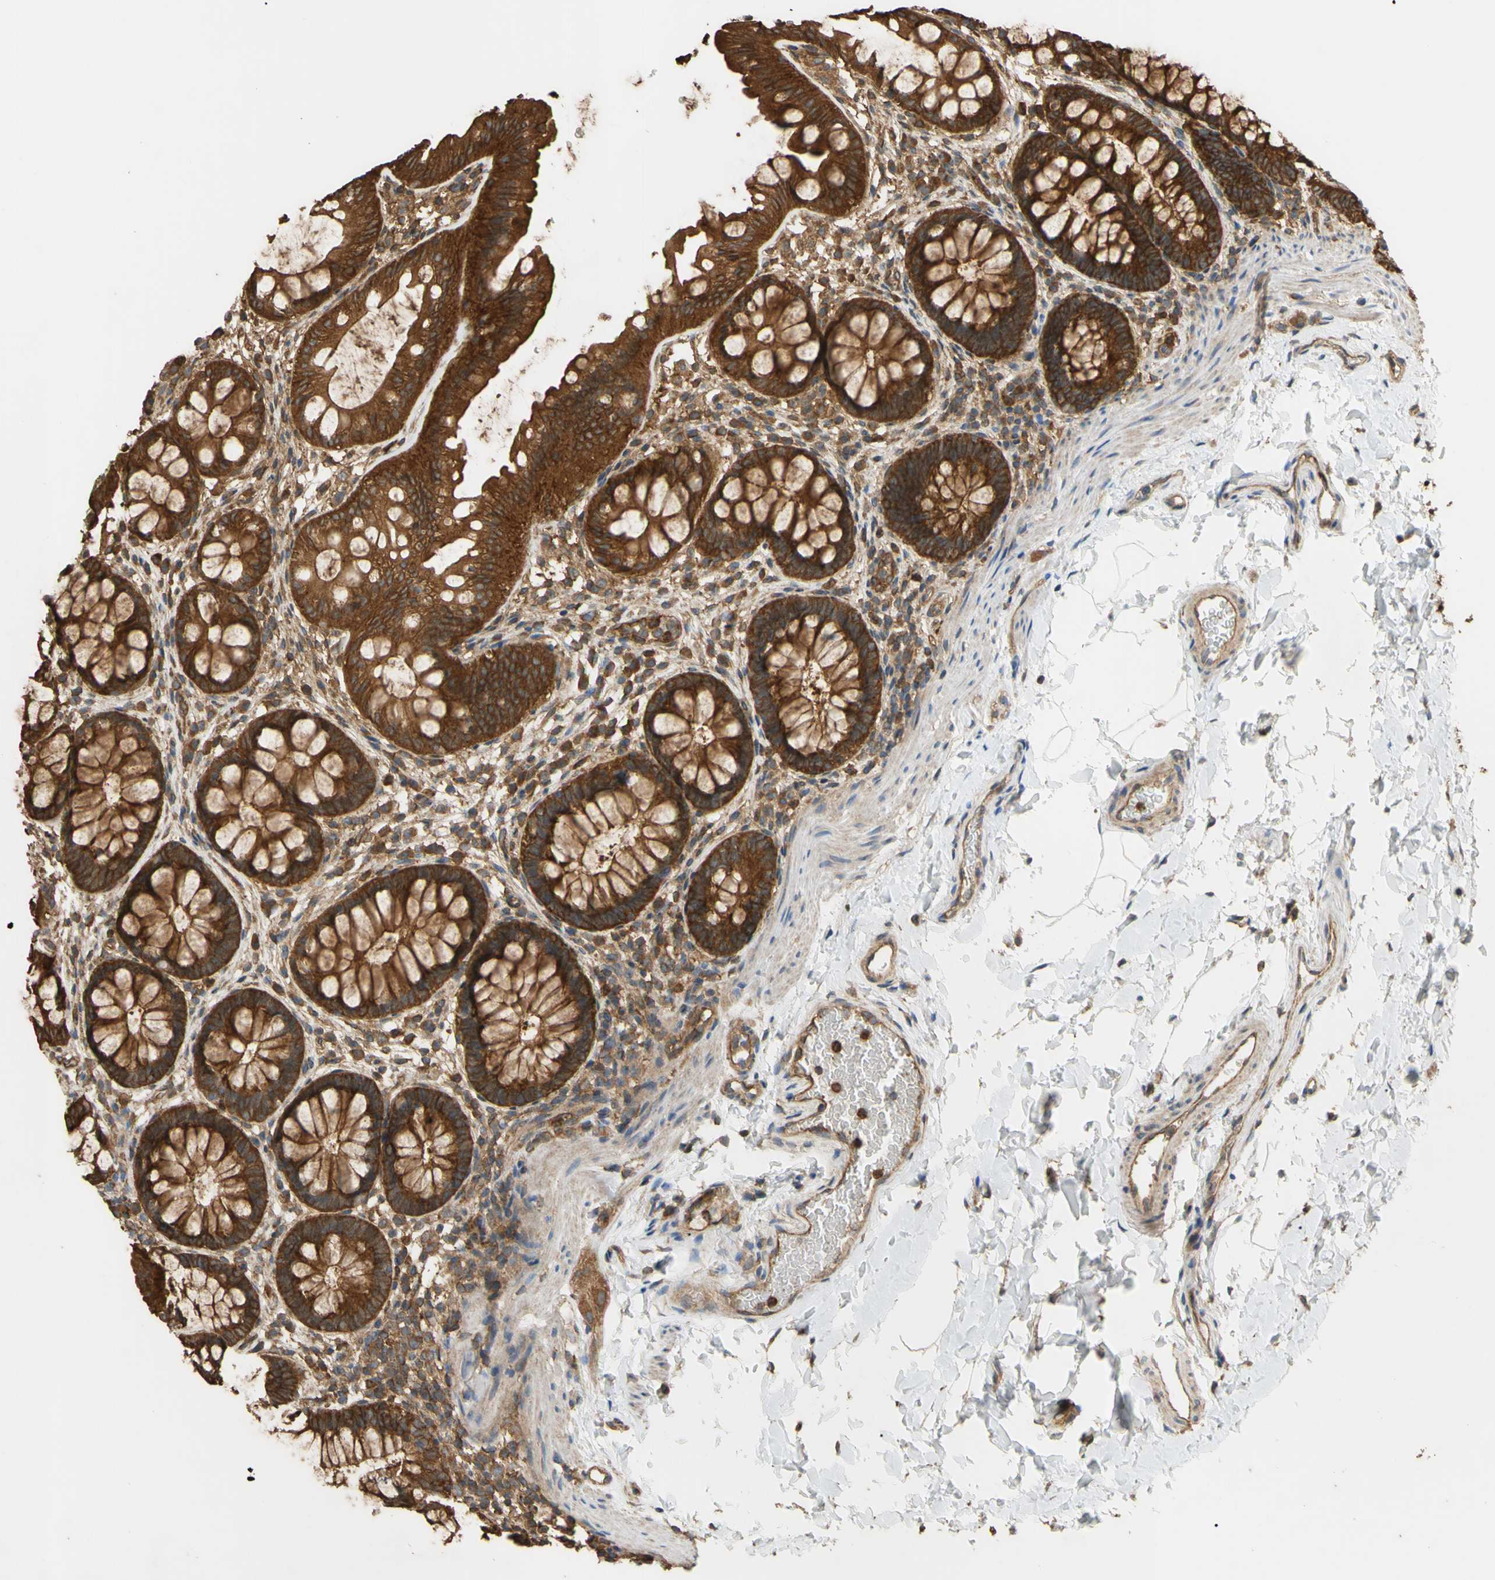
{"staining": {"intensity": "strong", "quantity": ">75%", "location": "cytoplasmic/membranous"}, "tissue": "rectum", "cell_type": "Glandular cells", "image_type": "normal", "snomed": [{"axis": "morphology", "description": "Normal tissue, NOS"}, {"axis": "topography", "description": "Rectum"}], "caption": "This image shows immunohistochemistry staining of benign human rectum, with high strong cytoplasmic/membranous expression in approximately >75% of glandular cells.", "gene": "CTTN", "patient": {"sex": "female", "age": 24}}